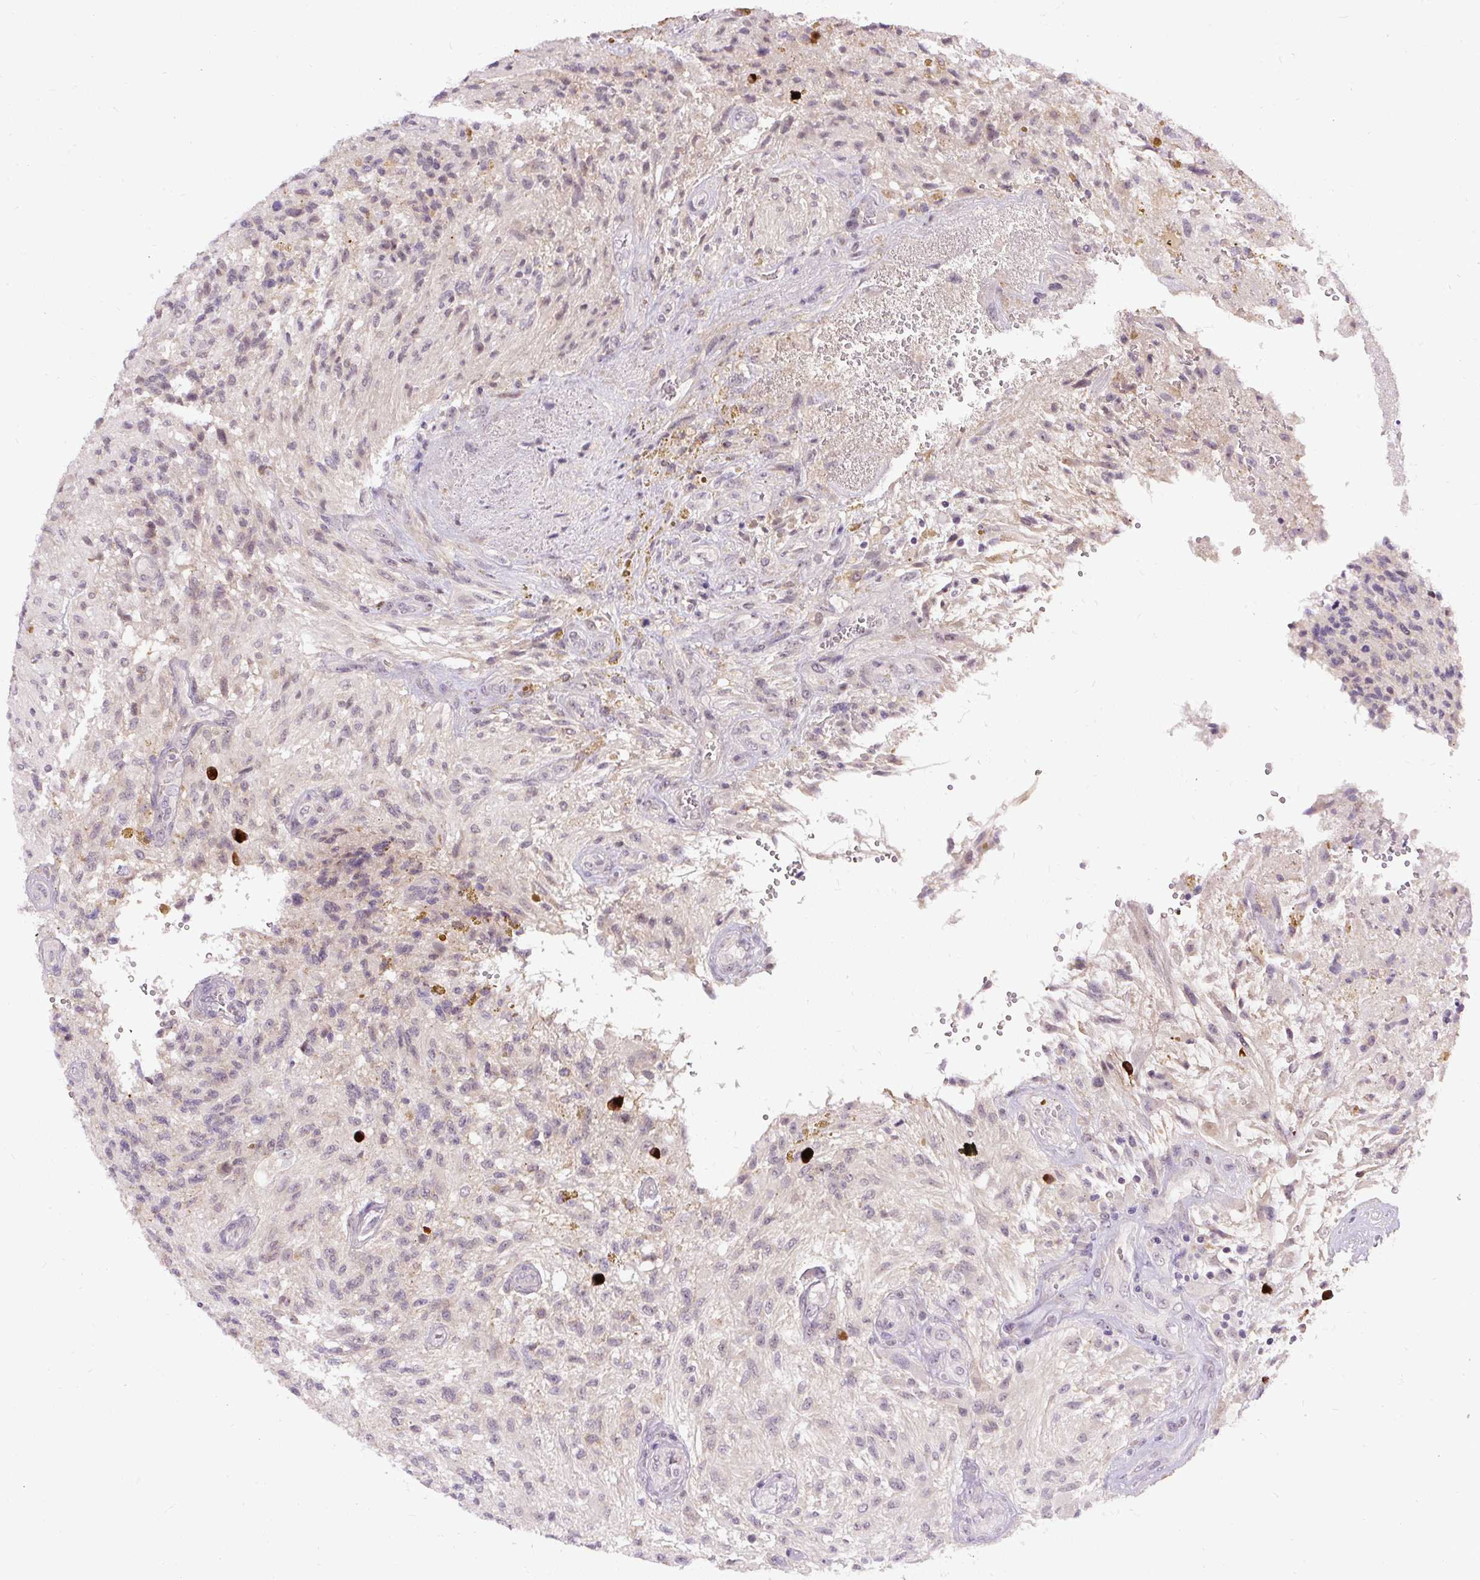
{"staining": {"intensity": "negative", "quantity": "none", "location": "none"}, "tissue": "glioma", "cell_type": "Tumor cells", "image_type": "cancer", "snomed": [{"axis": "morphology", "description": "Glioma, malignant, High grade"}, {"axis": "topography", "description": "Brain"}], "caption": "IHC histopathology image of malignant glioma (high-grade) stained for a protein (brown), which exhibits no expression in tumor cells. Nuclei are stained in blue.", "gene": "FAM117B", "patient": {"sex": "male", "age": 56}}